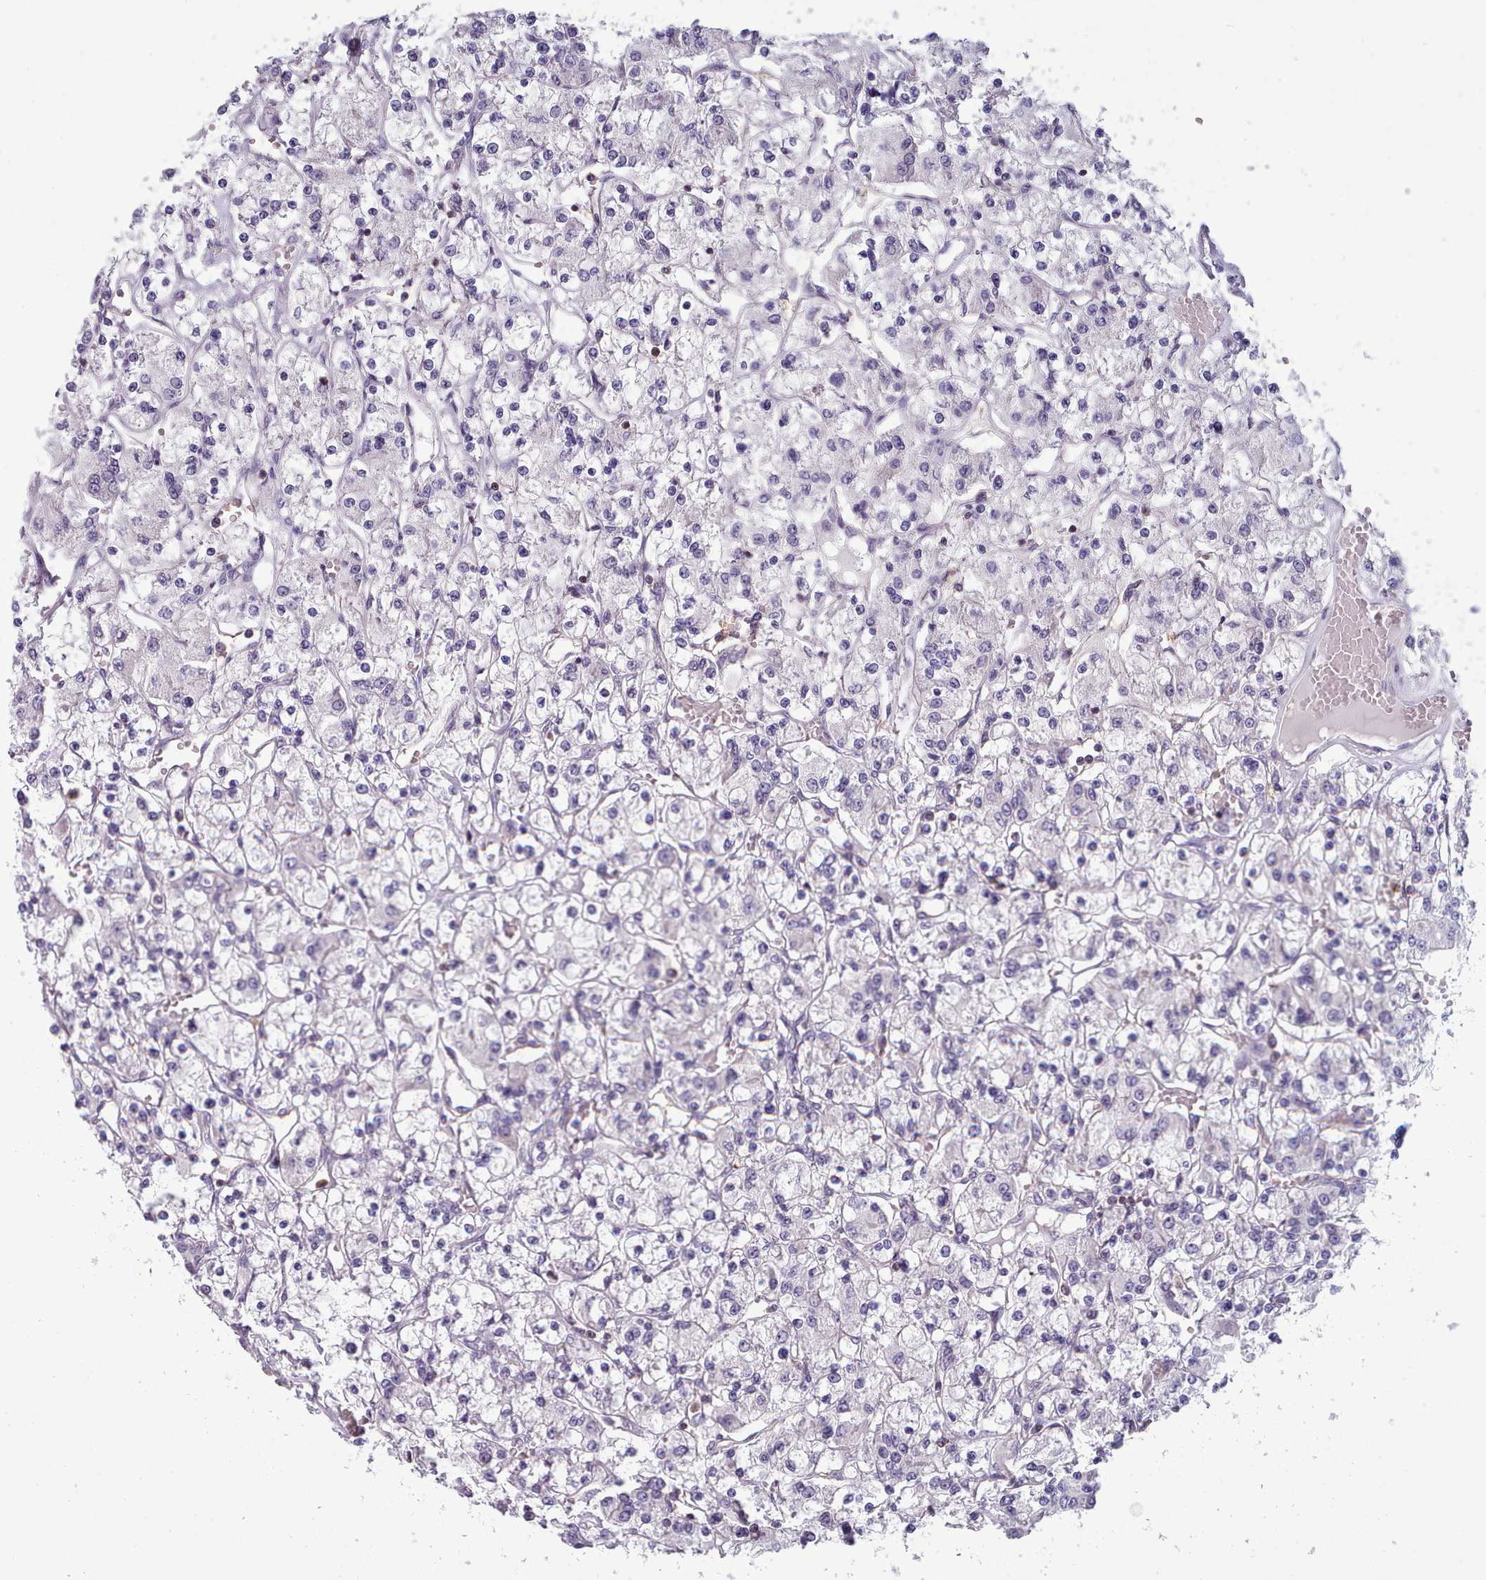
{"staining": {"intensity": "negative", "quantity": "none", "location": "none"}, "tissue": "renal cancer", "cell_type": "Tumor cells", "image_type": "cancer", "snomed": [{"axis": "morphology", "description": "Adenocarcinoma, NOS"}, {"axis": "topography", "description": "Kidney"}], "caption": "Immunohistochemical staining of human adenocarcinoma (renal) displays no significant positivity in tumor cells.", "gene": "RAC2", "patient": {"sex": "female", "age": 59}}